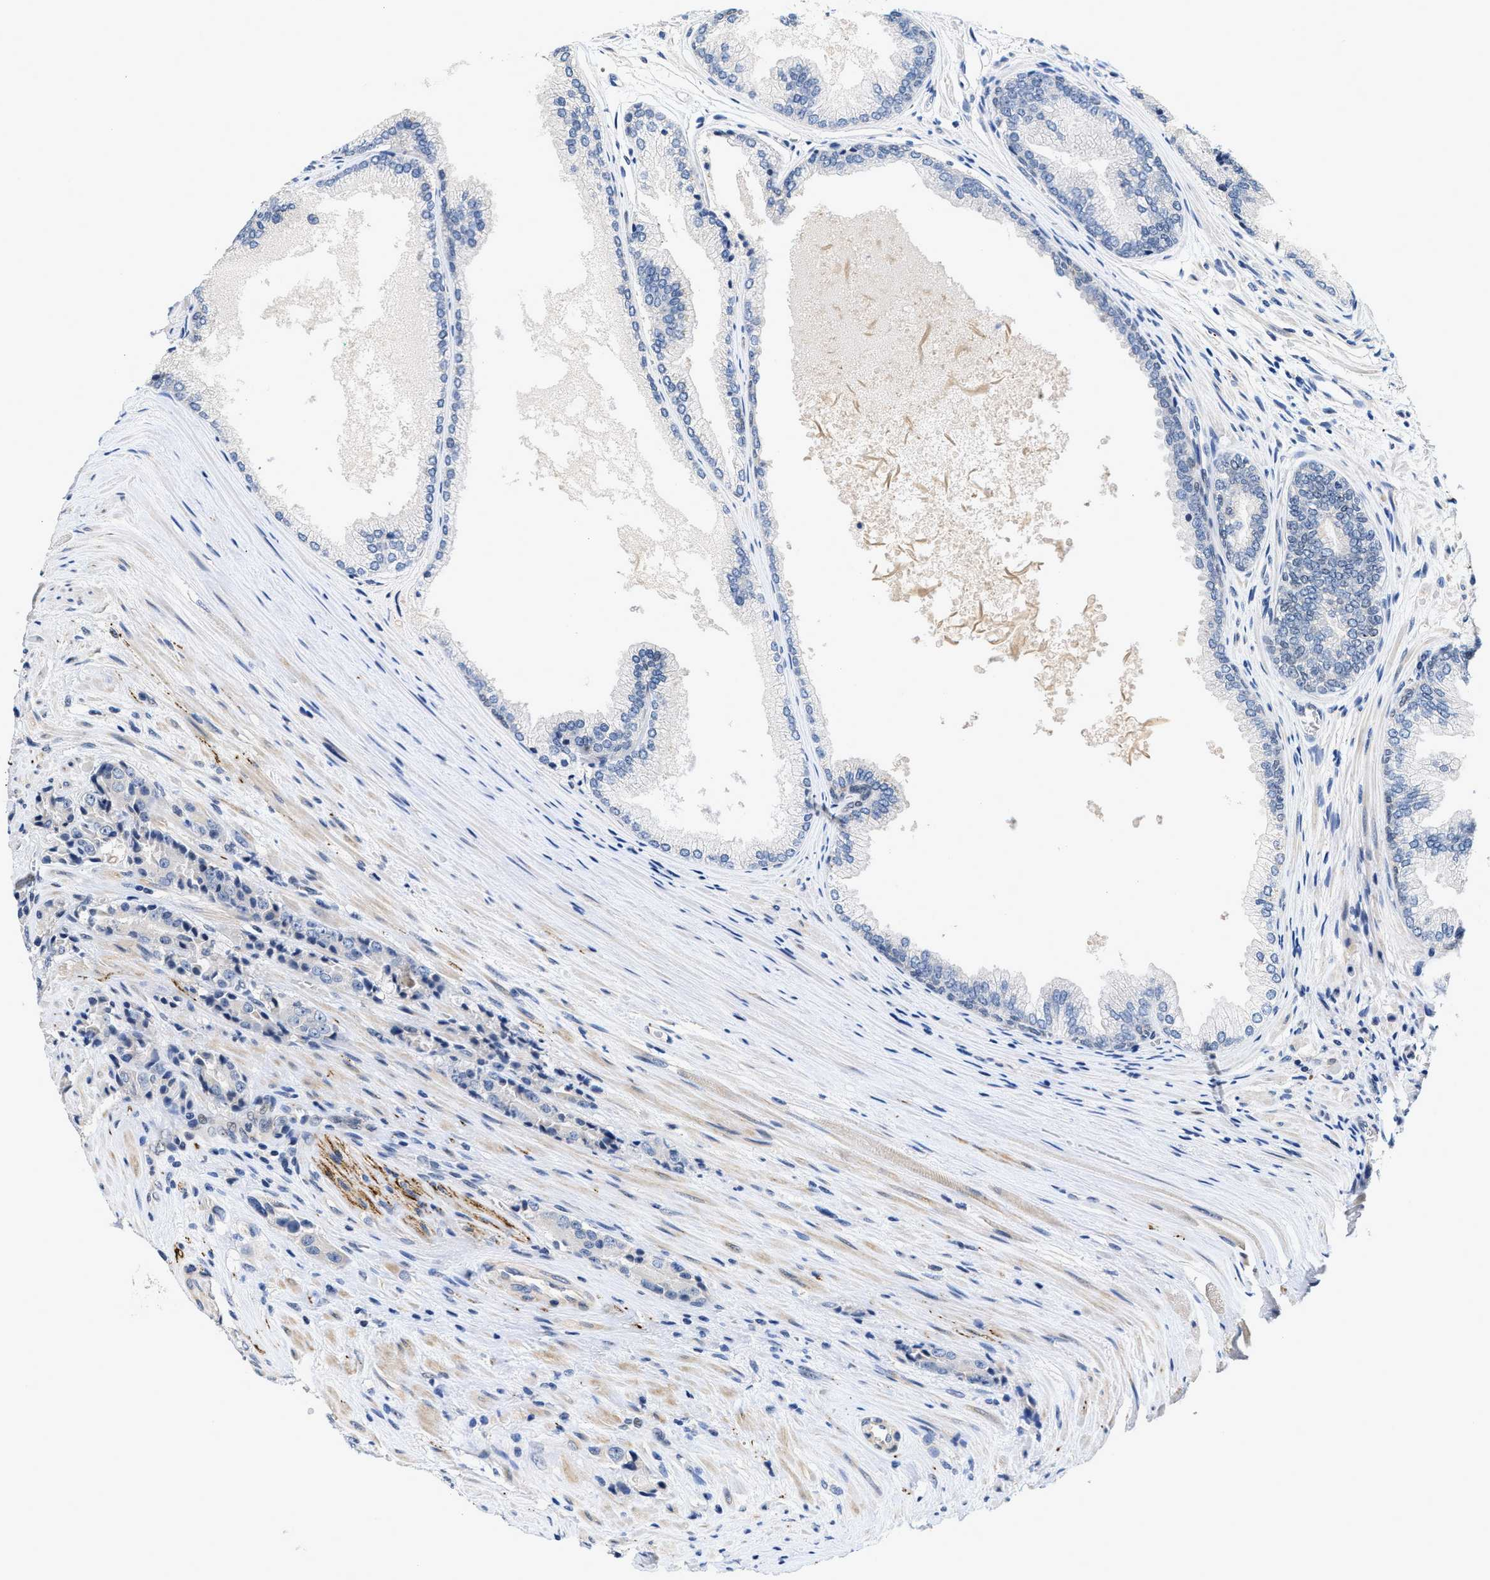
{"staining": {"intensity": "negative", "quantity": "none", "location": "none"}, "tissue": "prostate cancer", "cell_type": "Tumor cells", "image_type": "cancer", "snomed": [{"axis": "morphology", "description": "Adenocarcinoma, High grade"}, {"axis": "topography", "description": "Prostate"}], "caption": "Immunohistochemistry histopathology image of neoplastic tissue: human prostate high-grade adenocarcinoma stained with DAB (3,3'-diaminobenzidine) displays no significant protein staining in tumor cells. (IHC, brightfield microscopy, high magnification).", "gene": "VIP", "patient": {"sex": "male", "age": 71}}